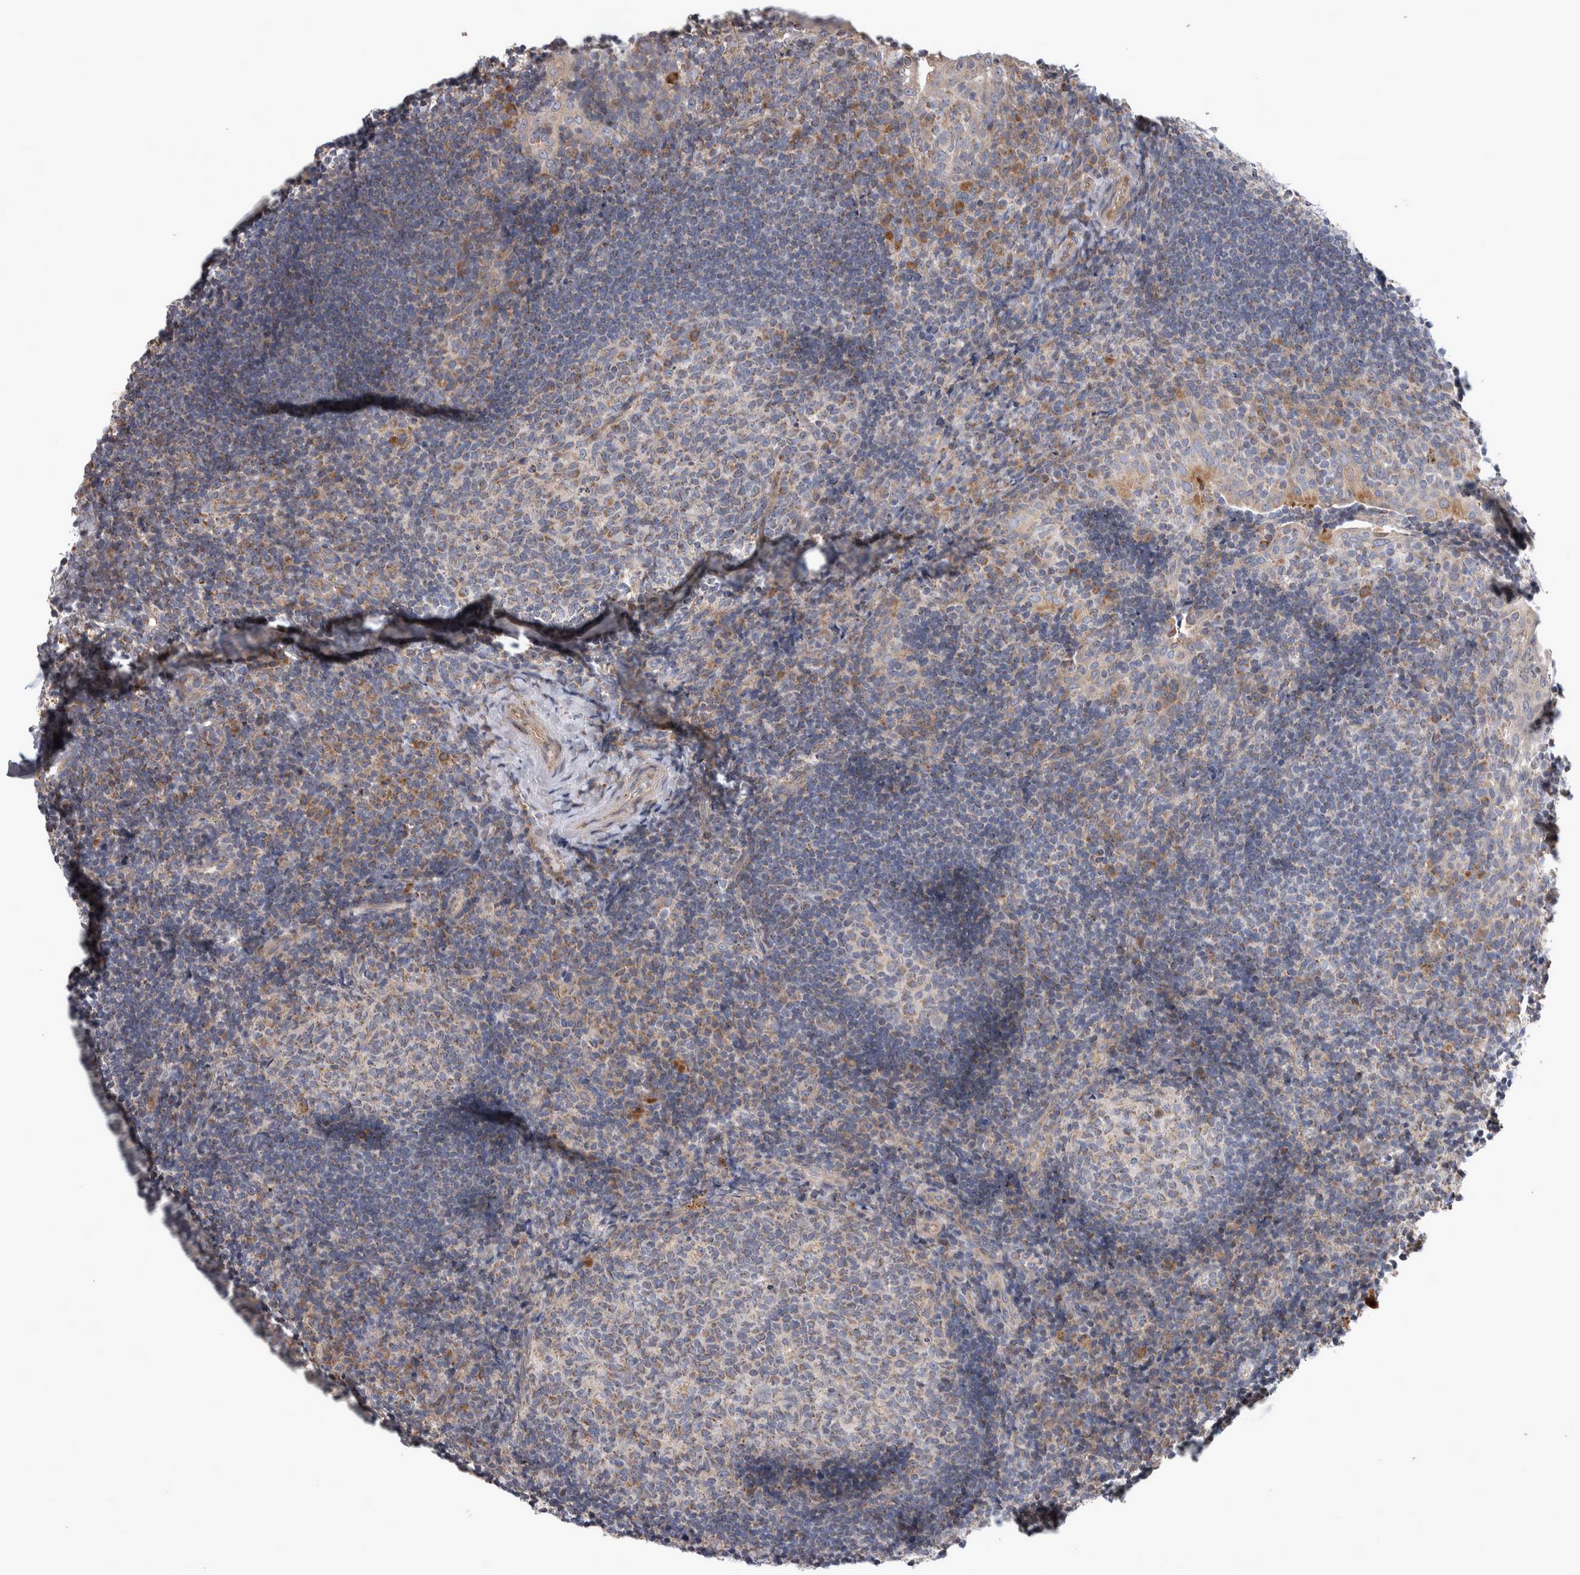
{"staining": {"intensity": "weak", "quantity": "<25%", "location": "cytoplasmic/membranous"}, "tissue": "tonsil", "cell_type": "Germinal center cells", "image_type": "normal", "snomed": [{"axis": "morphology", "description": "Normal tissue, NOS"}, {"axis": "topography", "description": "Tonsil"}], "caption": "This micrograph is of unremarkable tonsil stained with immunohistochemistry to label a protein in brown with the nuclei are counter-stained blue. There is no expression in germinal center cells.", "gene": "SCO1", "patient": {"sex": "female", "age": 40}}